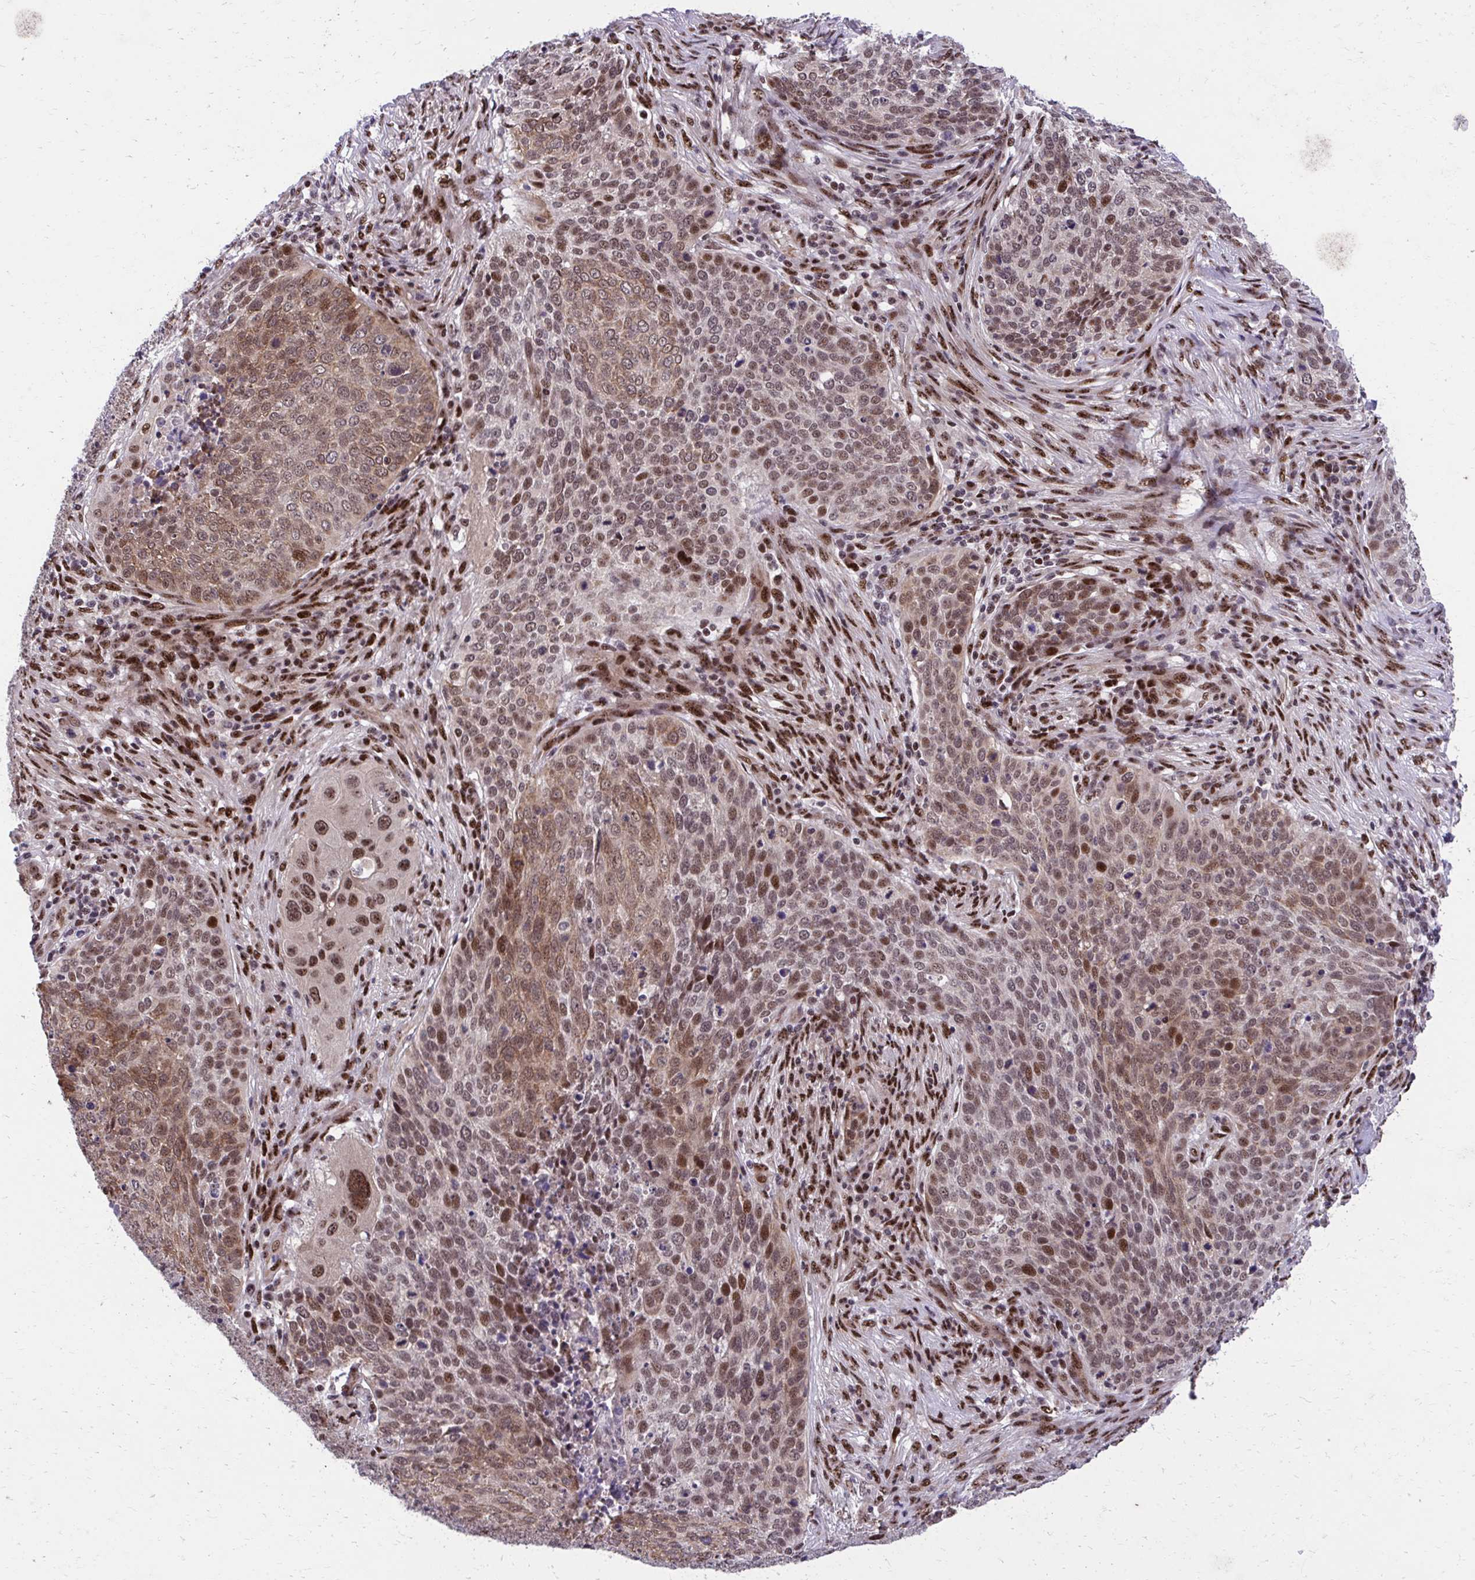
{"staining": {"intensity": "strong", "quantity": ">75%", "location": "cytoplasmic/membranous,nuclear"}, "tissue": "lung cancer", "cell_type": "Tumor cells", "image_type": "cancer", "snomed": [{"axis": "morphology", "description": "Squamous cell carcinoma, NOS"}, {"axis": "topography", "description": "Lung"}], "caption": "Protein staining exhibits strong cytoplasmic/membranous and nuclear expression in approximately >75% of tumor cells in squamous cell carcinoma (lung).", "gene": "HOXA4", "patient": {"sex": "male", "age": 63}}